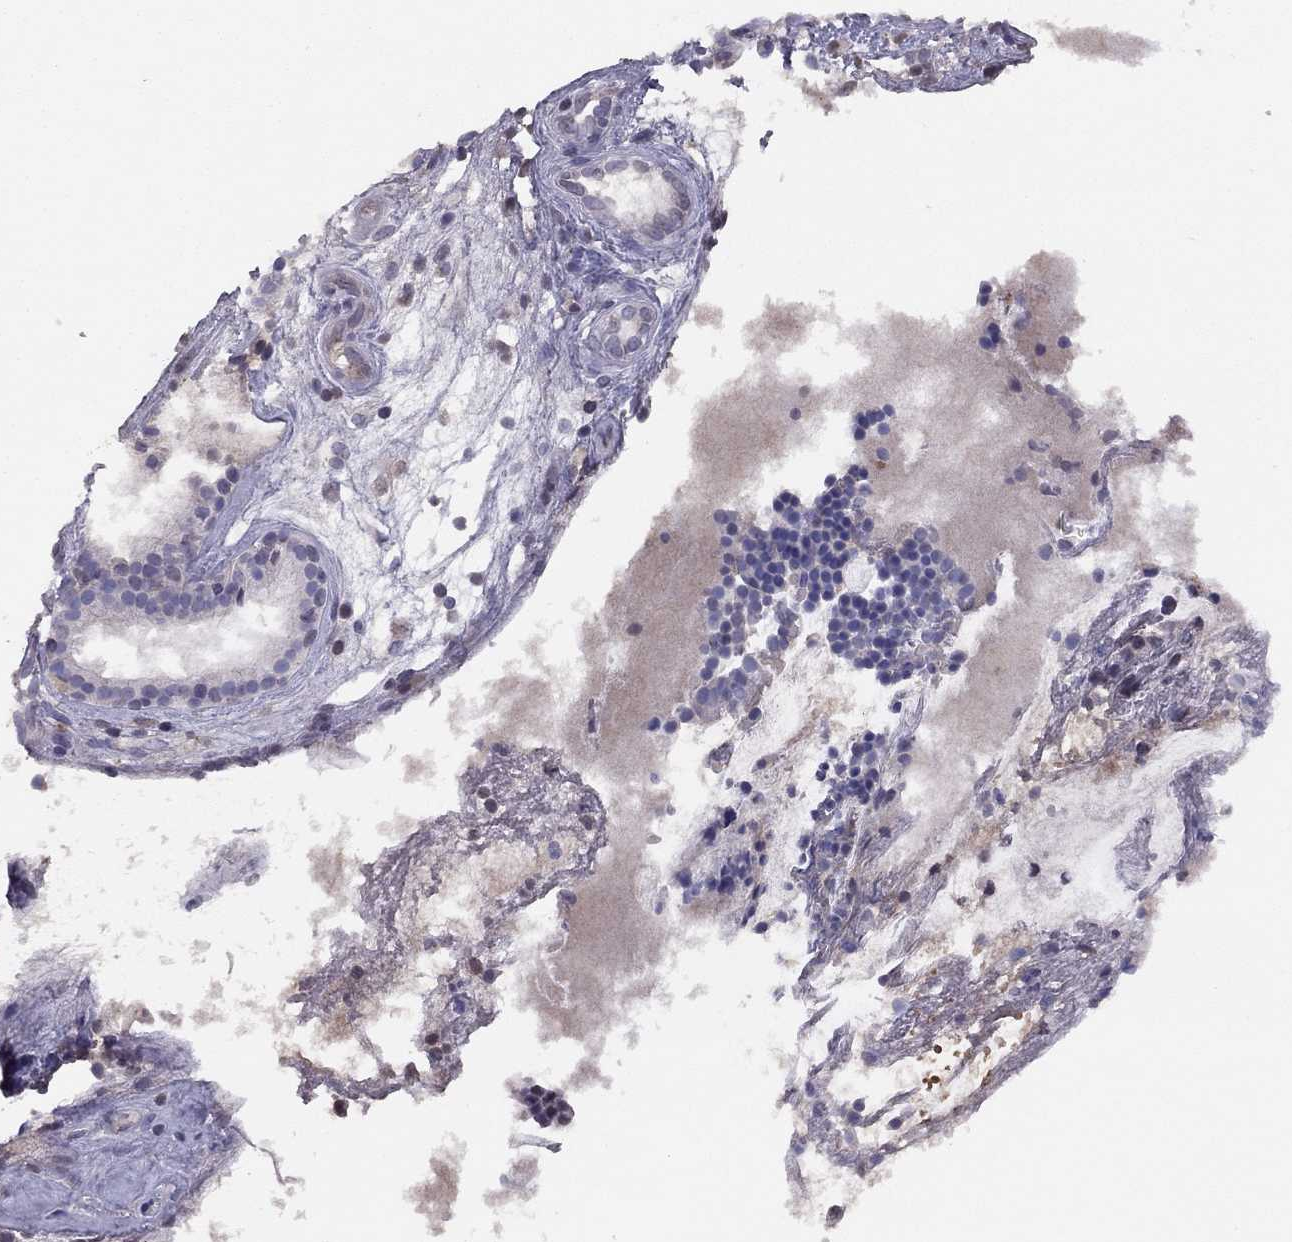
{"staining": {"intensity": "negative", "quantity": "none", "location": "none"}, "tissue": "nasopharynx", "cell_type": "Respiratory epithelial cells", "image_type": "normal", "snomed": [{"axis": "morphology", "description": "Normal tissue, NOS"}, {"axis": "topography", "description": "Nasopharynx"}], "caption": "Immunohistochemistry image of normal nasopharynx: human nasopharynx stained with DAB (3,3'-diaminobenzidine) displays no significant protein positivity in respiratory epithelial cells.", "gene": "RHCE", "patient": {"sex": "male", "age": 29}}